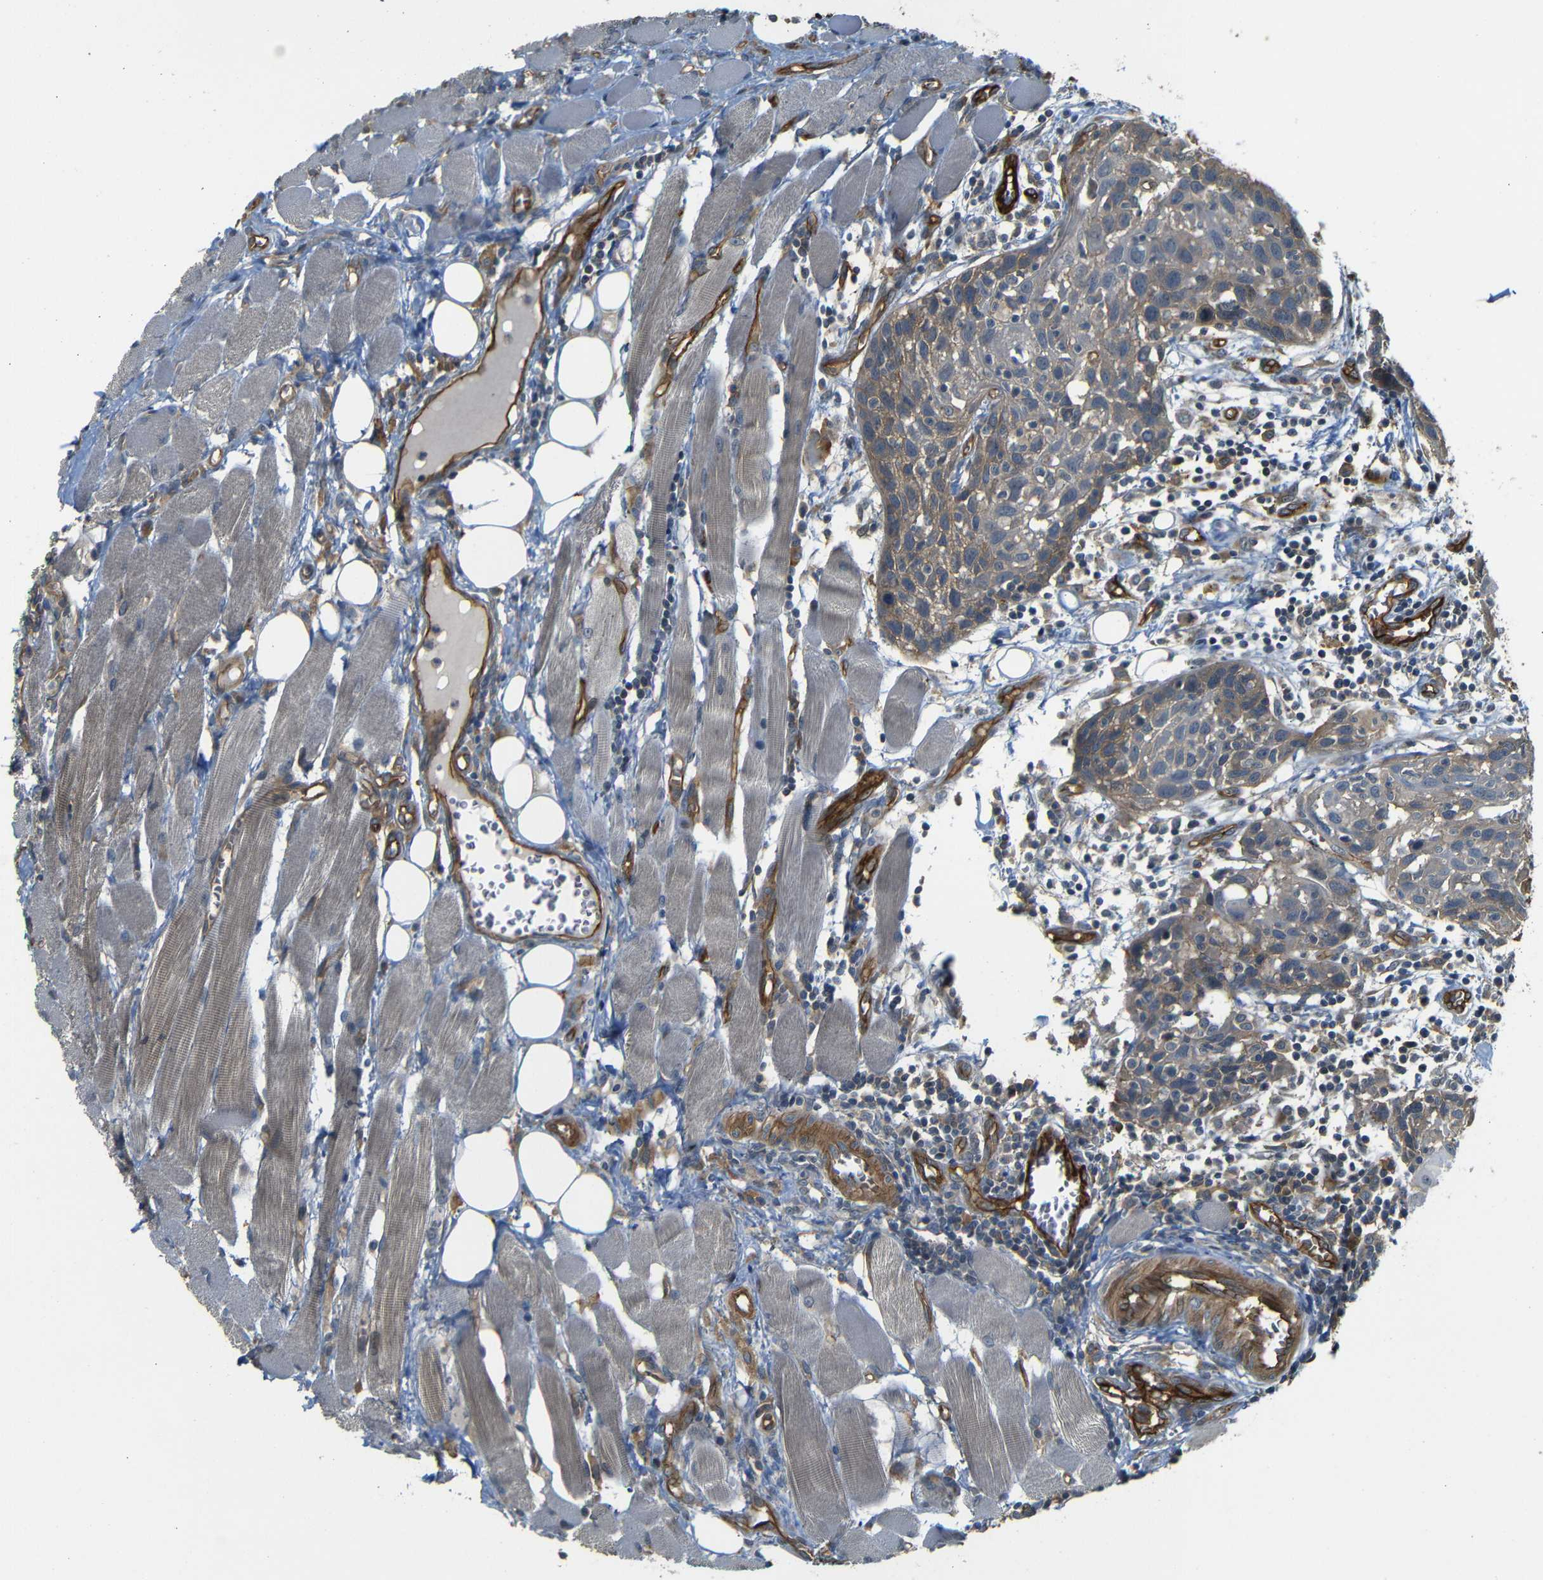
{"staining": {"intensity": "moderate", "quantity": "25%-75%", "location": "cytoplasmic/membranous"}, "tissue": "head and neck cancer", "cell_type": "Tumor cells", "image_type": "cancer", "snomed": [{"axis": "morphology", "description": "Squamous cell carcinoma, NOS"}, {"axis": "topography", "description": "Oral tissue"}, {"axis": "topography", "description": "Head-Neck"}], "caption": "The image exhibits staining of head and neck cancer (squamous cell carcinoma), revealing moderate cytoplasmic/membranous protein expression (brown color) within tumor cells. (Stains: DAB in brown, nuclei in blue, Microscopy: brightfield microscopy at high magnification).", "gene": "RELL1", "patient": {"sex": "female", "age": 50}}